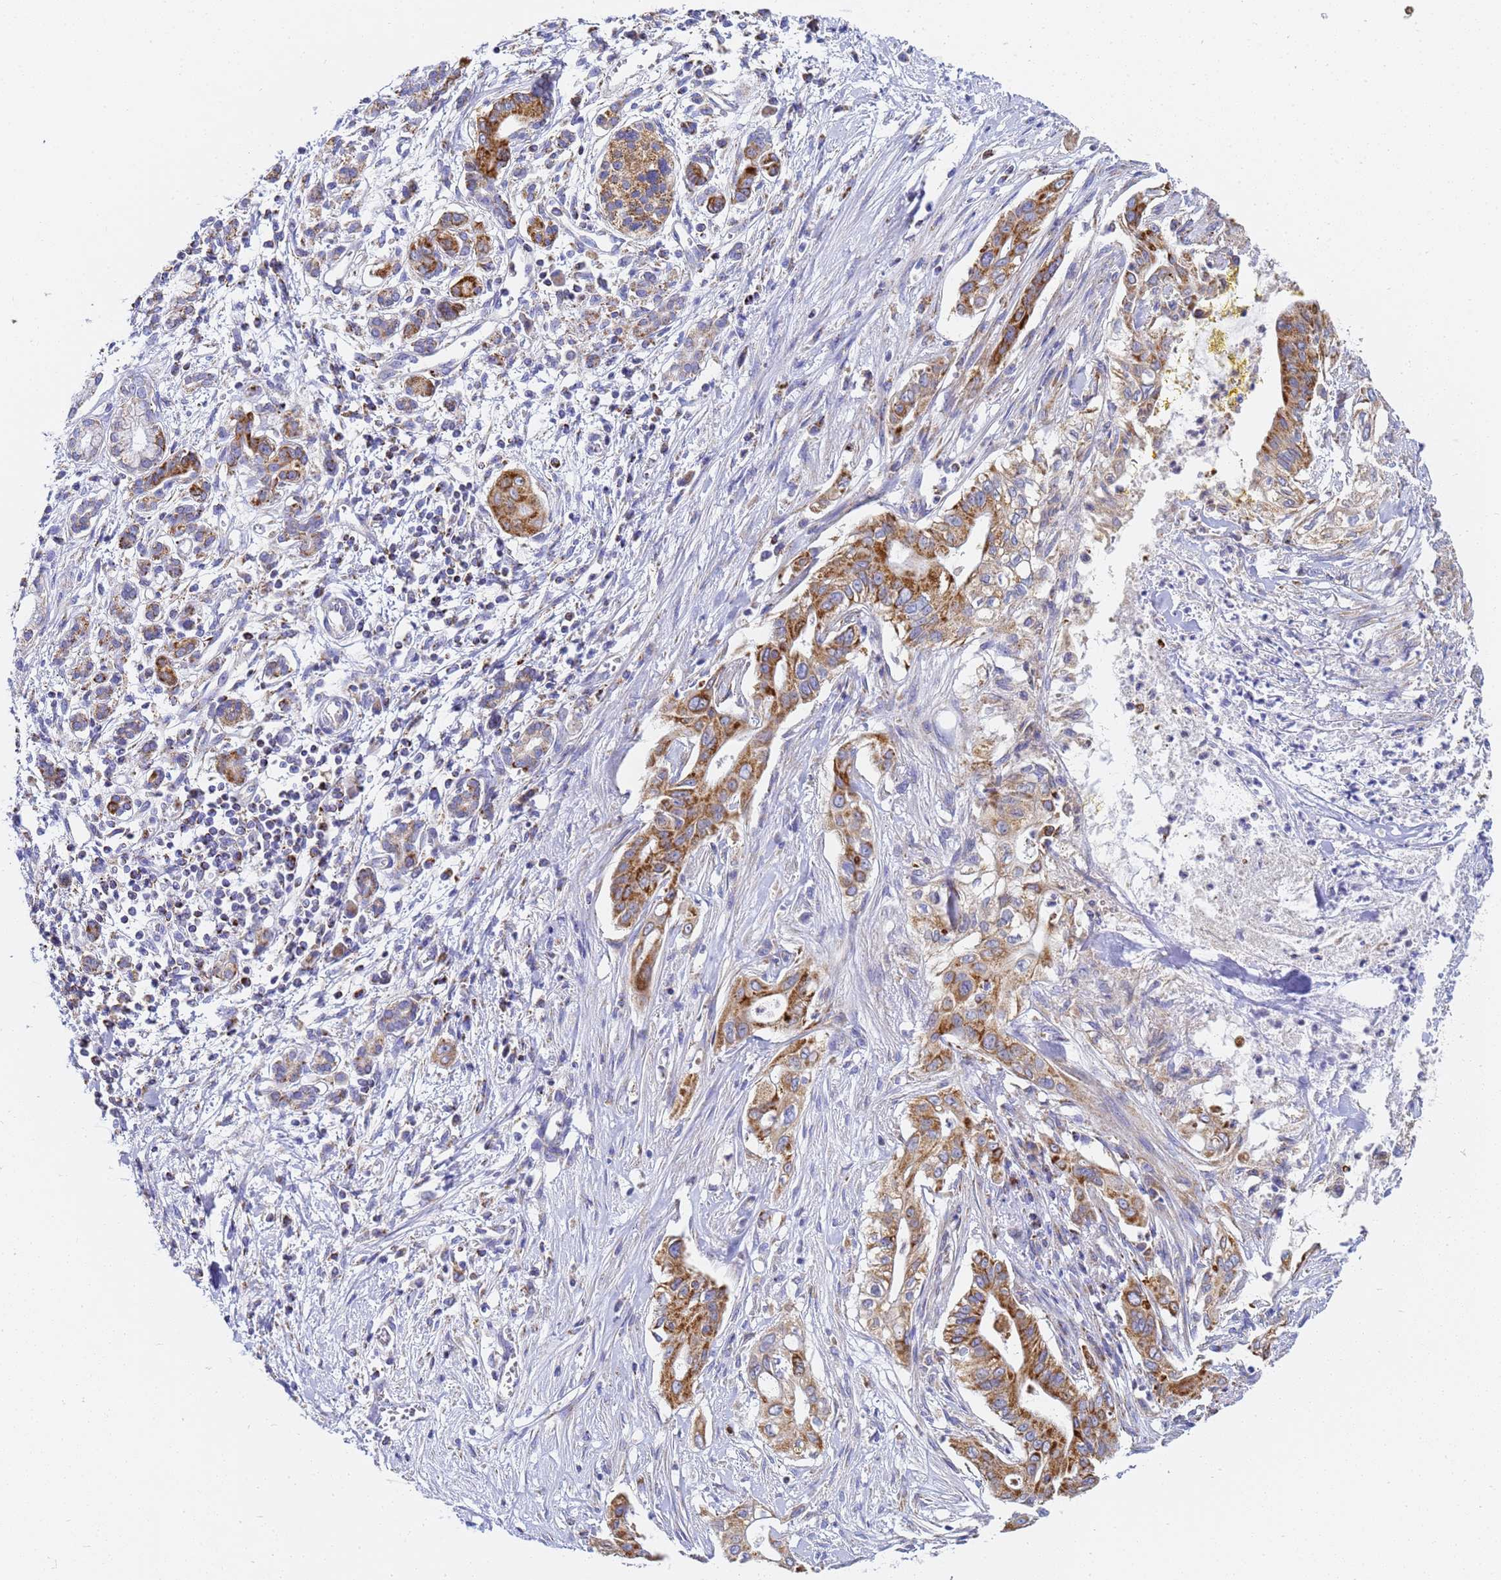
{"staining": {"intensity": "strong", "quantity": ">75%", "location": "cytoplasmic/membranous"}, "tissue": "pancreatic cancer", "cell_type": "Tumor cells", "image_type": "cancer", "snomed": [{"axis": "morphology", "description": "Adenocarcinoma, NOS"}, {"axis": "topography", "description": "Pancreas"}], "caption": "A high amount of strong cytoplasmic/membranous staining is appreciated in about >75% of tumor cells in pancreatic cancer tissue.", "gene": "CNIH4", "patient": {"sex": "male", "age": 58}}